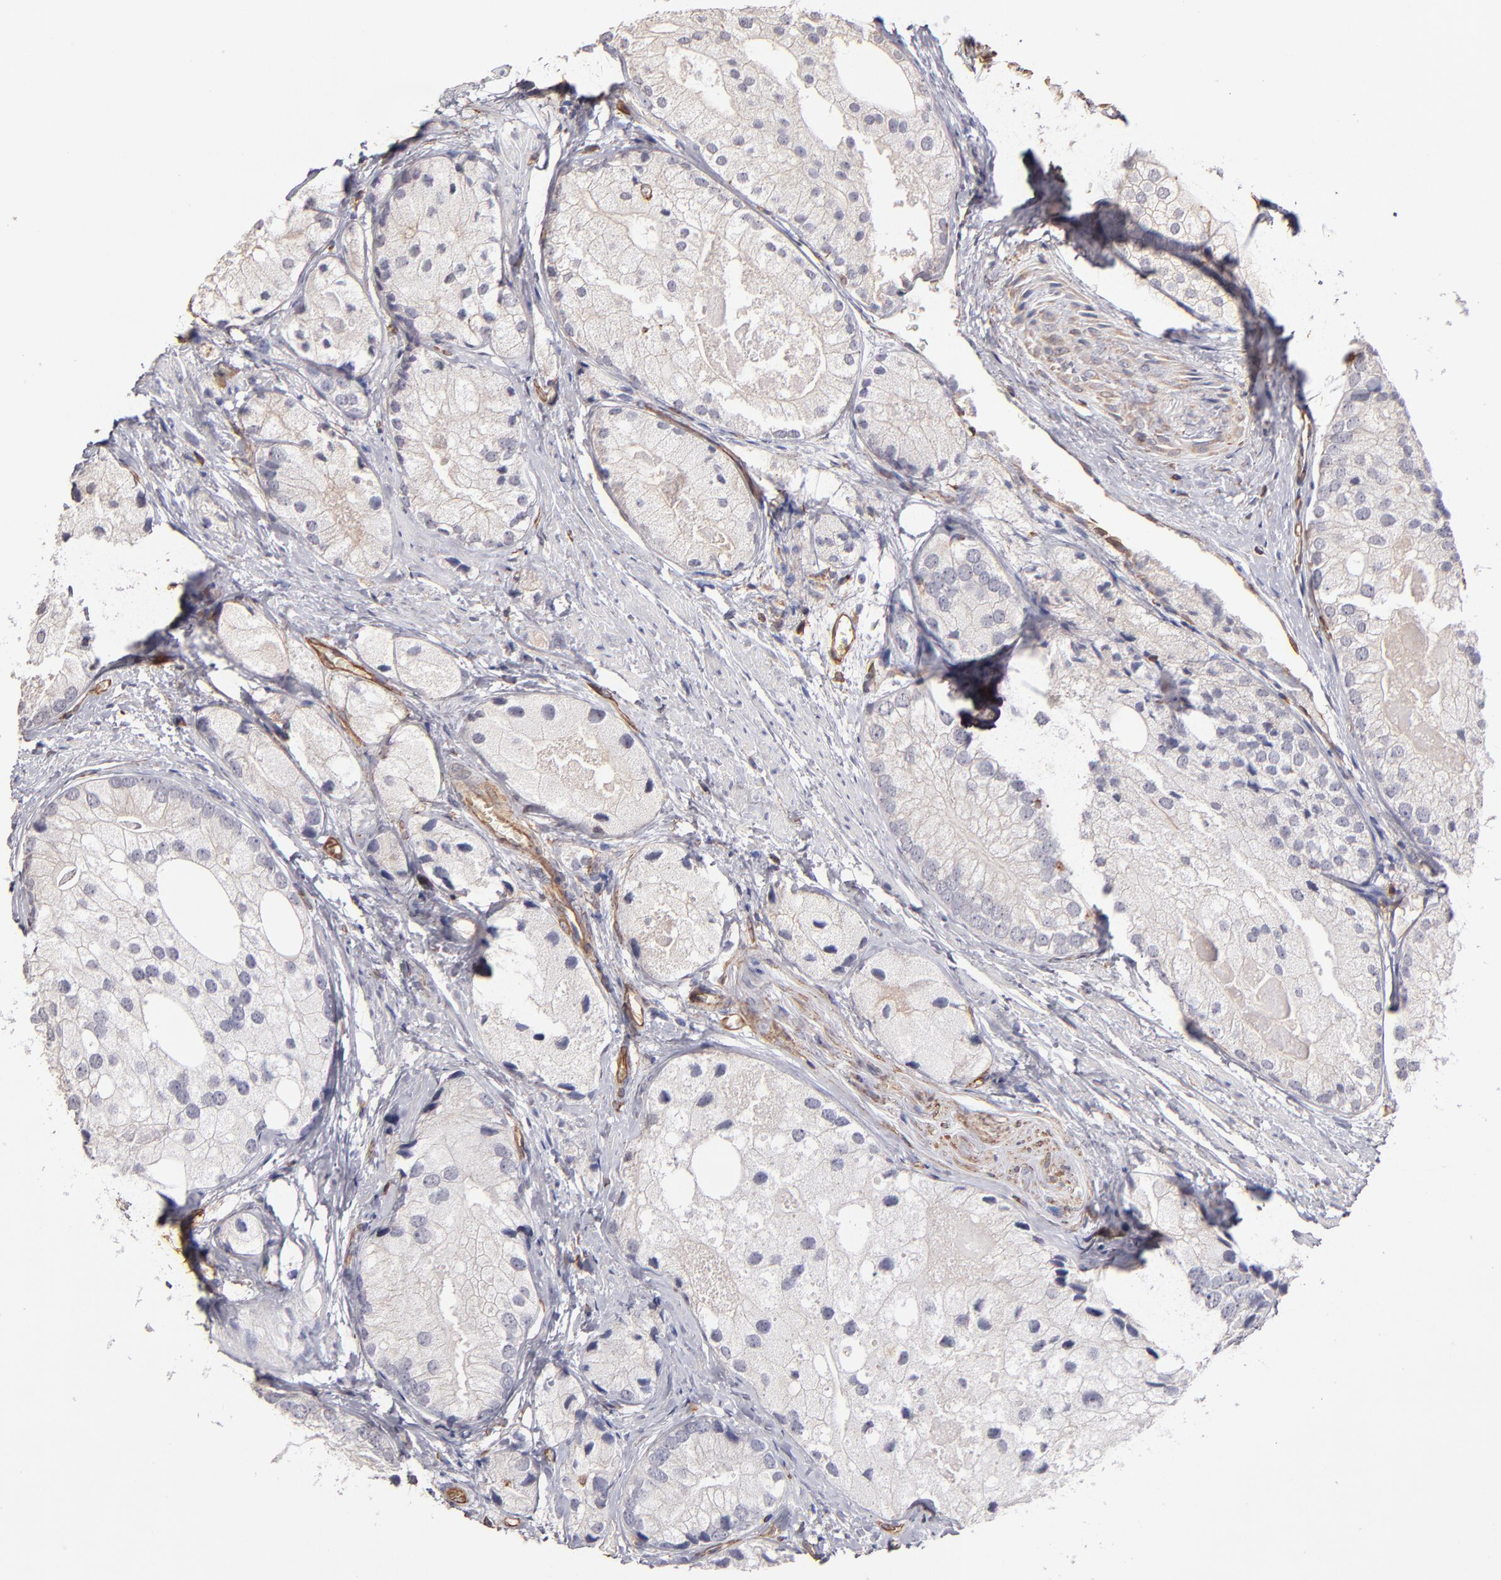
{"staining": {"intensity": "negative", "quantity": "none", "location": "none"}, "tissue": "prostate cancer", "cell_type": "Tumor cells", "image_type": "cancer", "snomed": [{"axis": "morphology", "description": "Adenocarcinoma, Low grade"}, {"axis": "topography", "description": "Prostate"}], "caption": "Immunohistochemistry photomicrograph of neoplastic tissue: human prostate cancer (low-grade adenocarcinoma) stained with DAB exhibits no significant protein expression in tumor cells. (DAB (3,3'-diaminobenzidine) IHC, high magnification).", "gene": "ABCC1", "patient": {"sex": "male", "age": 69}}